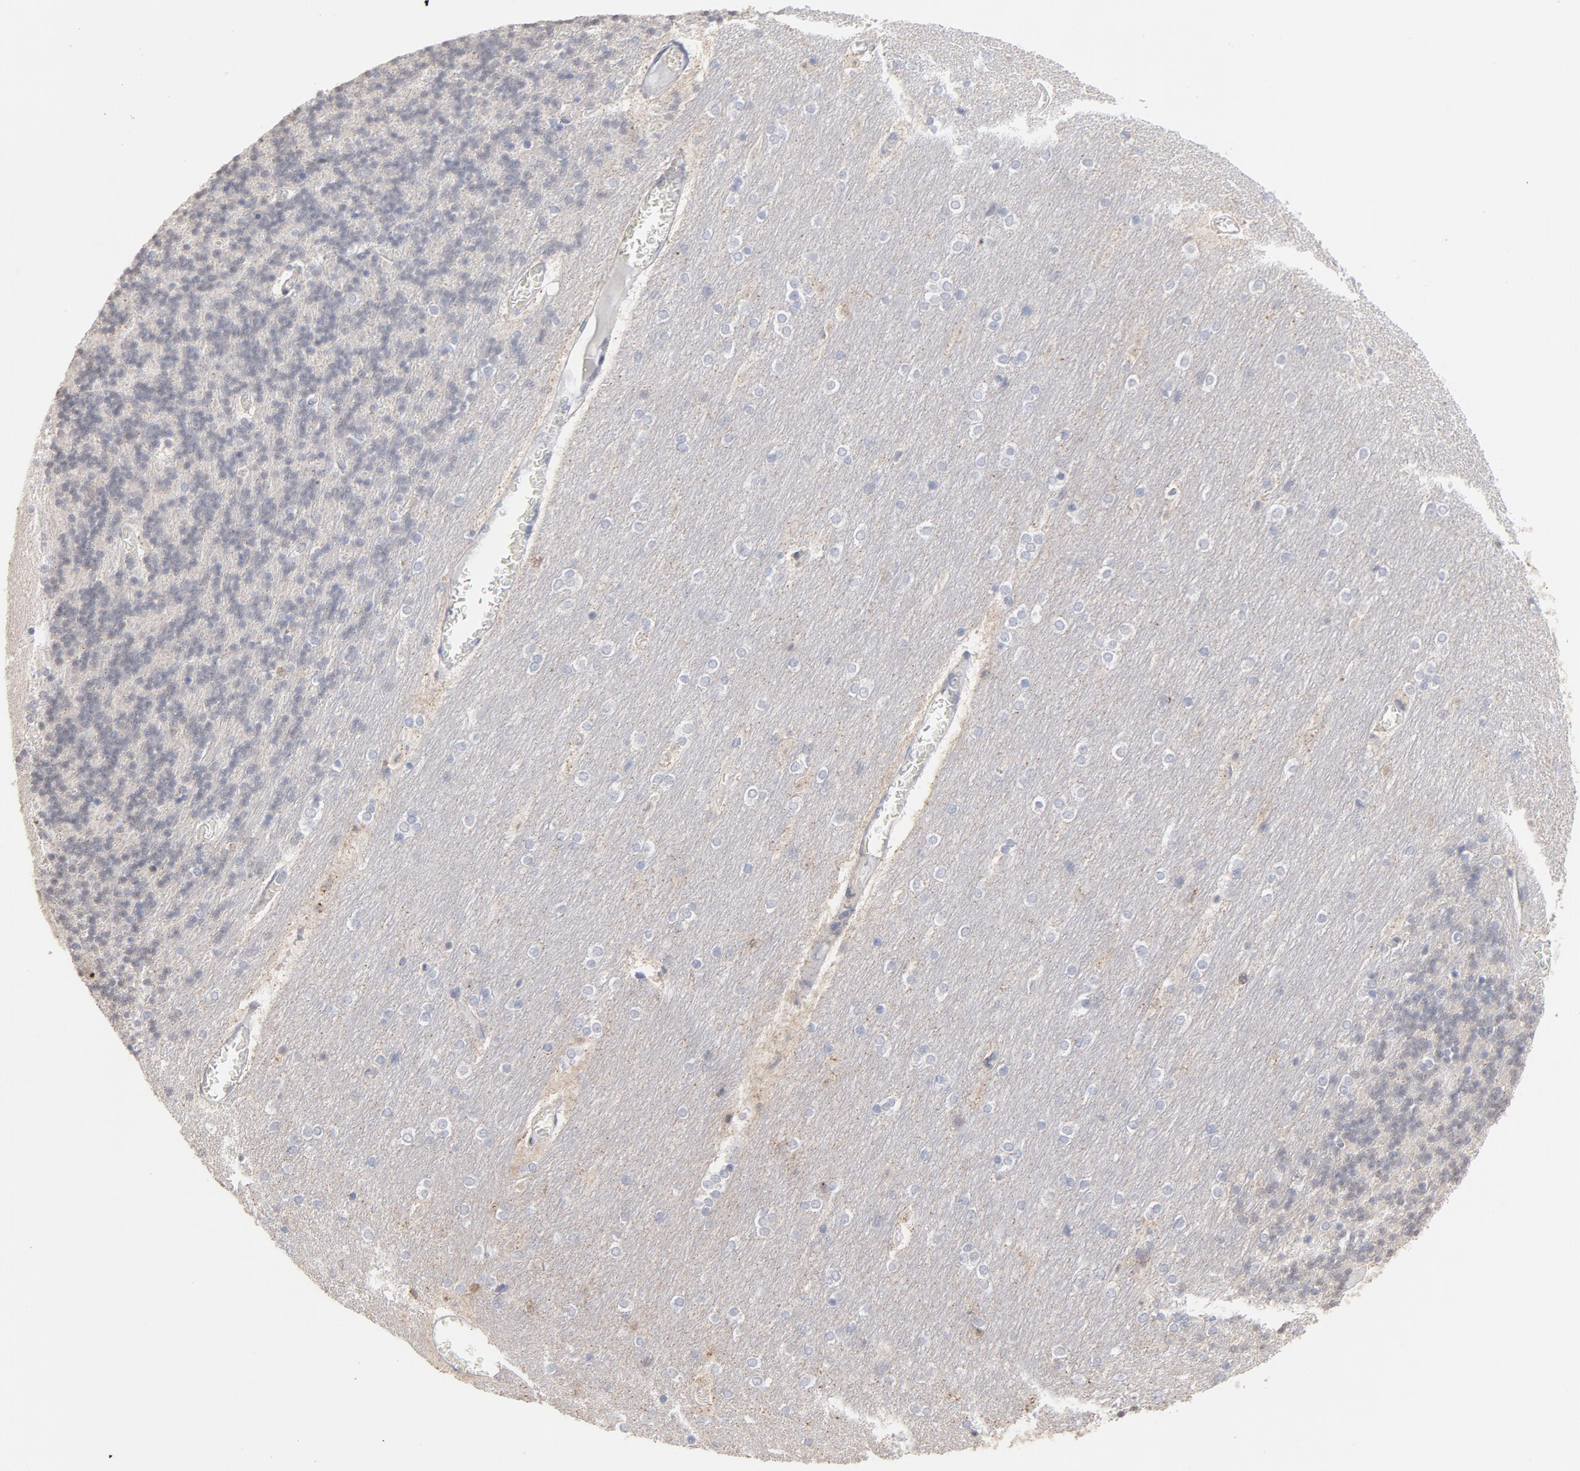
{"staining": {"intensity": "negative", "quantity": "none", "location": "none"}, "tissue": "cerebellum", "cell_type": "Cells in granular layer", "image_type": "normal", "snomed": [{"axis": "morphology", "description": "Normal tissue, NOS"}, {"axis": "topography", "description": "Cerebellum"}], "caption": "Protein analysis of benign cerebellum displays no significant positivity in cells in granular layer.", "gene": "PNMA1", "patient": {"sex": "female", "age": 54}}